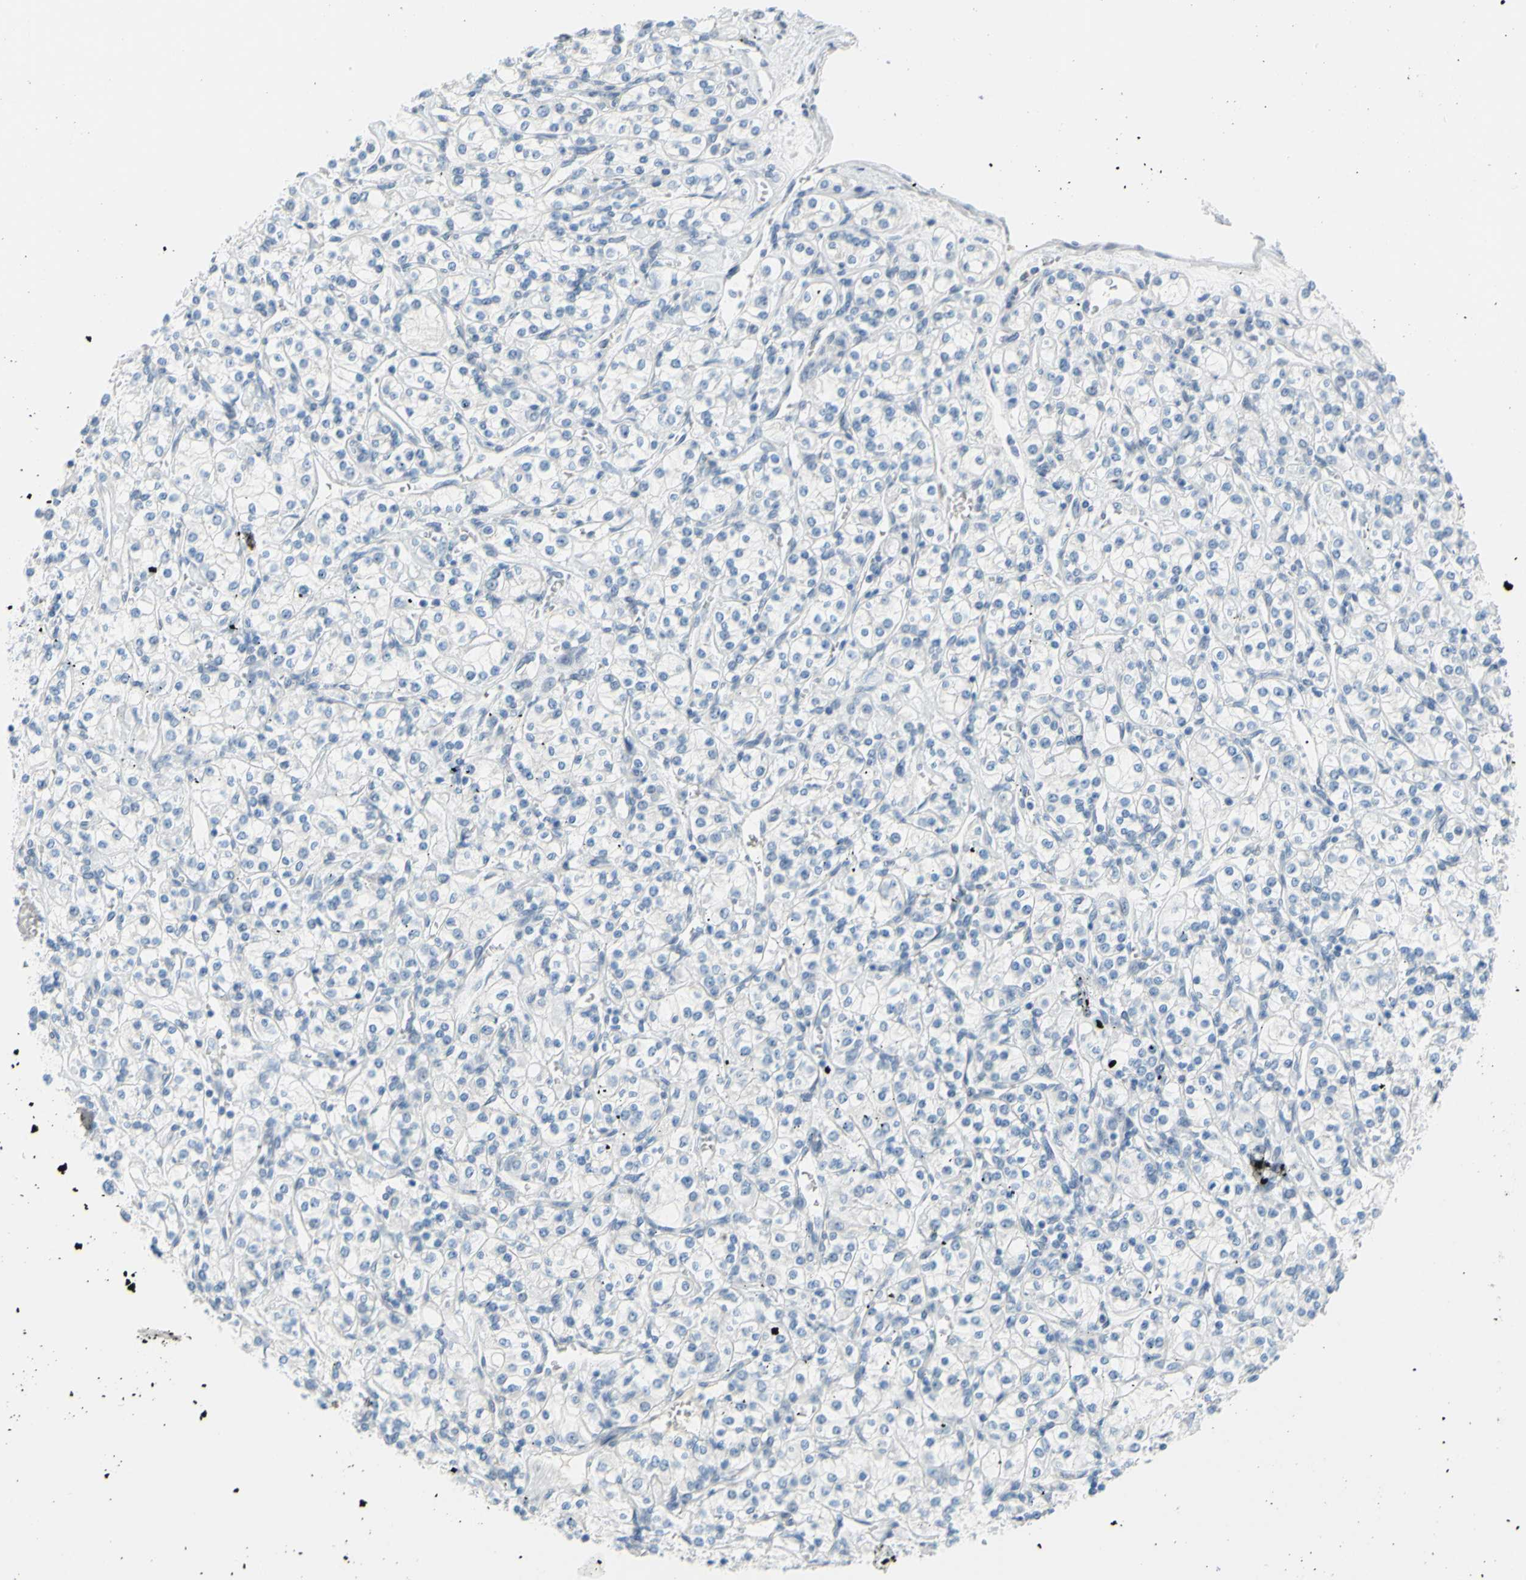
{"staining": {"intensity": "negative", "quantity": "none", "location": "none"}, "tissue": "renal cancer", "cell_type": "Tumor cells", "image_type": "cancer", "snomed": [{"axis": "morphology", "description": "Adenocarcinoma, NOS"}, {"axis": "topography", "description": "Kidney"}], "caption": "Tumor cells are negative for brown protein staining in renal adenocarcinoma. (DAB (3,3'-diaminobenzidine) immunohistochemistry (IHC) visualized using brightfield microscopy, high magnification).", "gene": "DCT", "patient": {"sex": "male", "age": 77}}